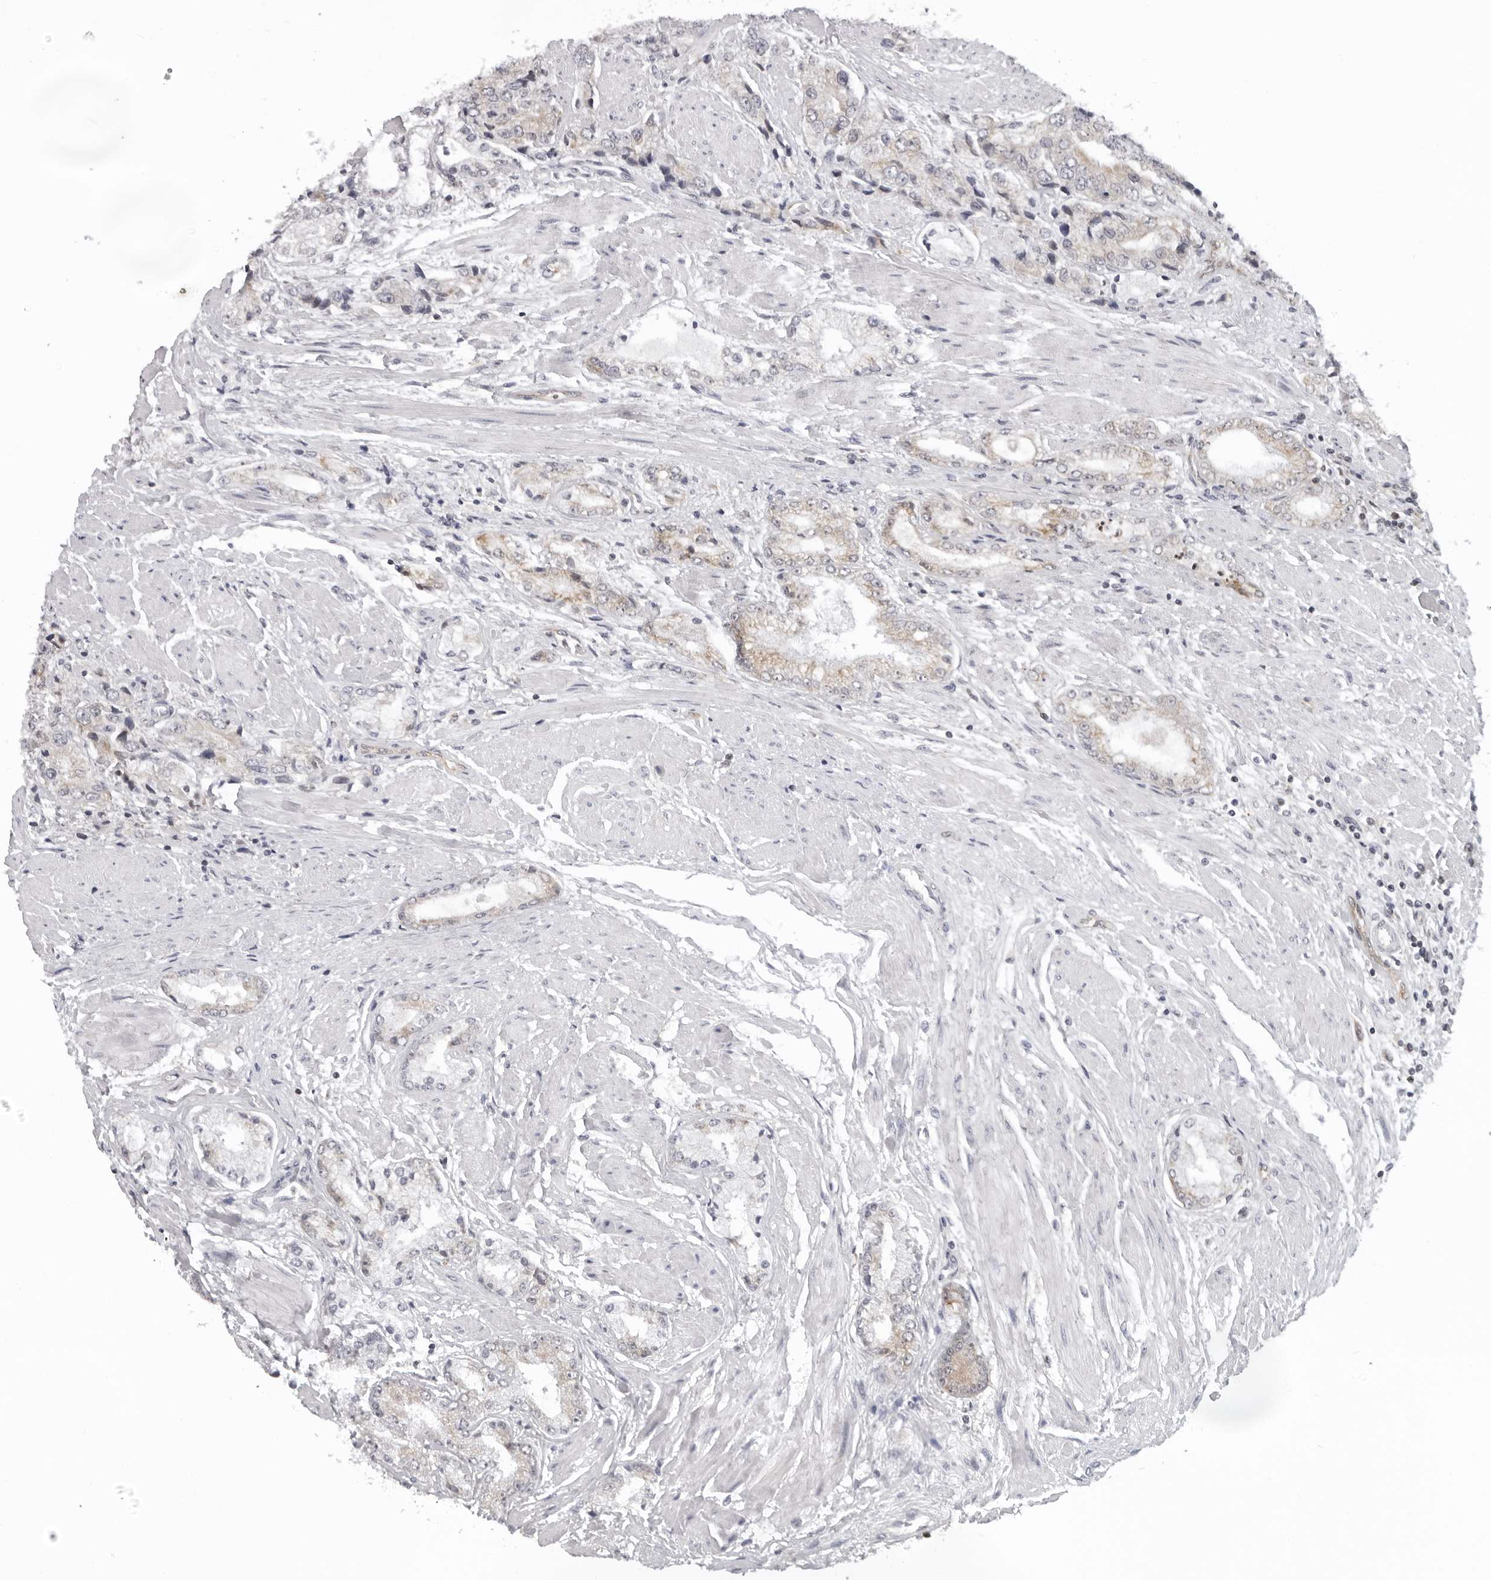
{"staining": {"intensity": "negative", "quantity": "none", "location": "none"}, "tissue": "prostate cancer", "cell_type": "Tumor cells", "image_type": "cancer", "snomed": [{"axis": "morphology", "description": "Adenocarcinoma, High grade"}, {"axis": "topography", "description": "Prostate"}], "caption": "Tumor cells show no significant expression in high-grade adenocarcinoma (prostate).", "gene": "MRPS15", "patient": {"sex": "male", "age": 50}}